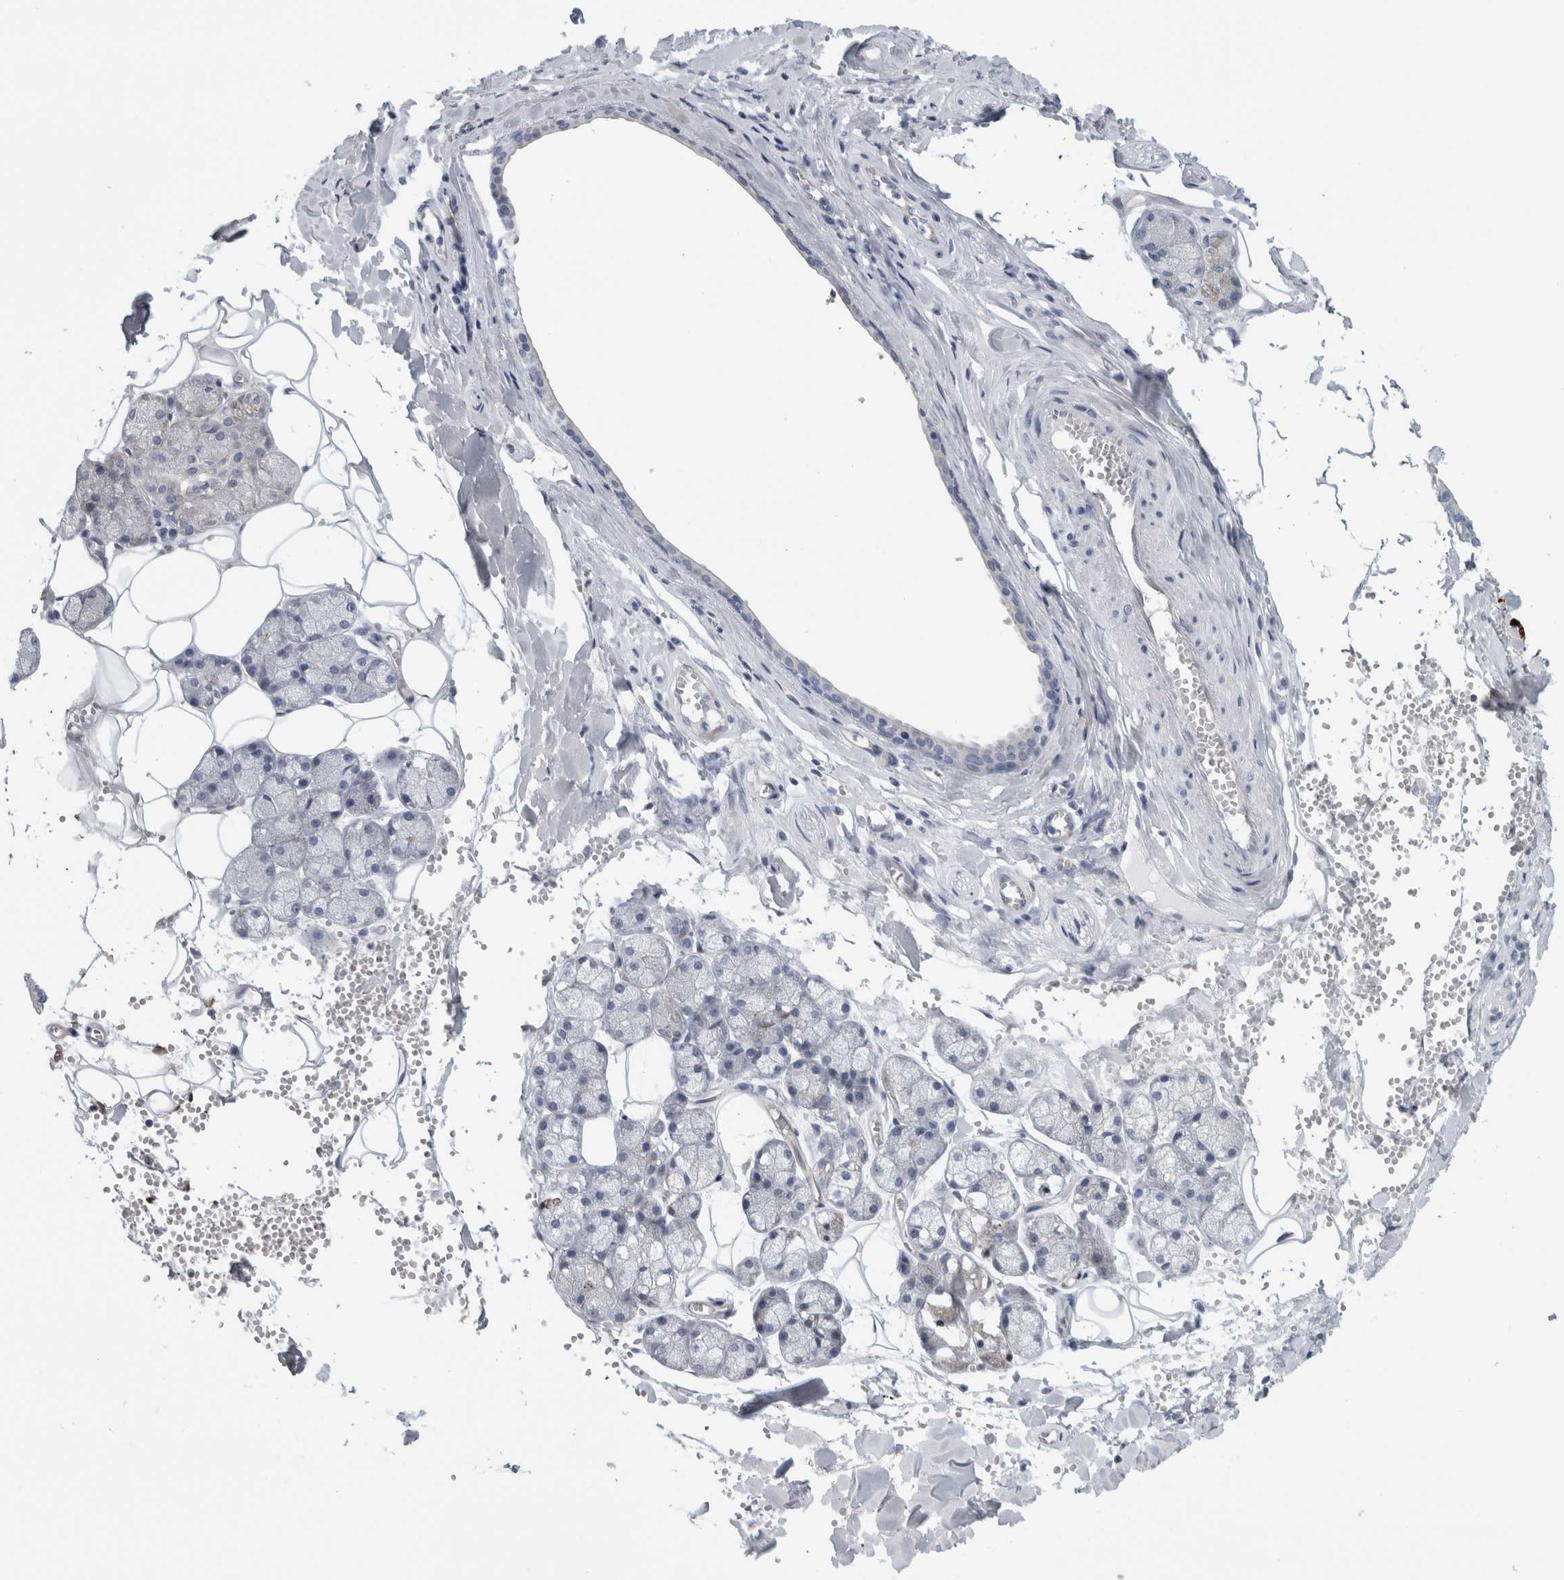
{"staining": {"intensity": "strong", "quantity": "<25%", "location": "cytoplasmic/membranous"}, "tissue": "salivary gland", "cell_type": "Glandular cells", "image_type": "normal", "snomed": [{"axis": "morphology", "description": "Normal tissue, NOS"}, {"axis": "topography", "description": "Salivary gland"}], "caption": "Brown immunohistochemical staining in unremarkable salivary gland demonstrates strong cytoplasmic/membranous expression in about <25% of glandular cells.", "gene": "B3GNT3", "patient": {"sex": "male", "age": 62}}